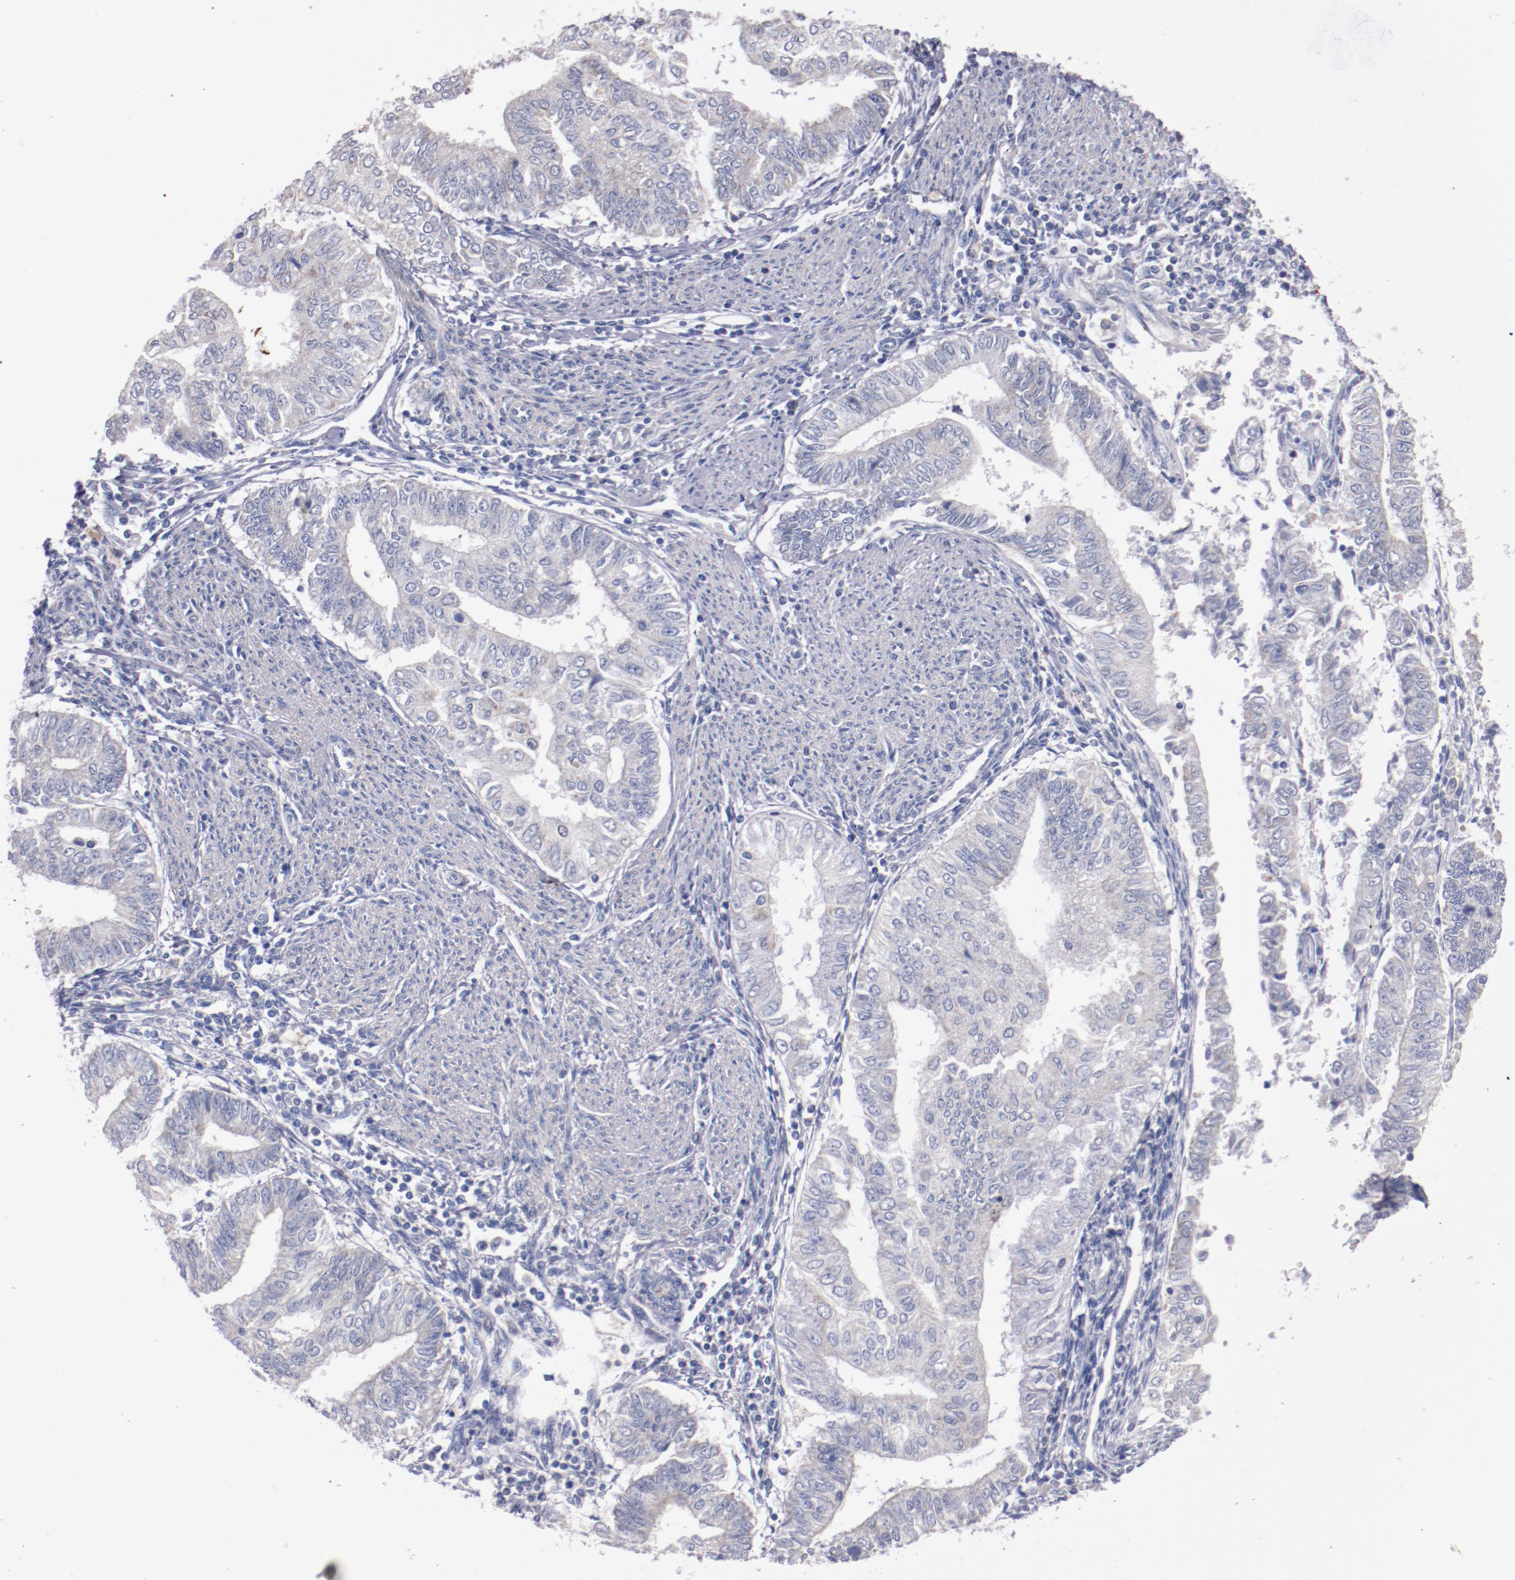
{"staining": {"intensity": "negative", "quantity": "none", "location": "none"}, "tissue": "endometrial cancer", "cell_type": "Tumor cells", "image_type": "cancer", "snomed": [{"axis": "morphology", "description": "Adenocarcinoma, NOS"}, {"axis": "topography", "description": "Endometrium"}], "caption": "Immunohistochemical staining of adenocarcinoma (endometrial) reveals no significant expression in tumor cells.", "gene": "CNTNAP2", "patient": {"sex": "female", "age": 66}}